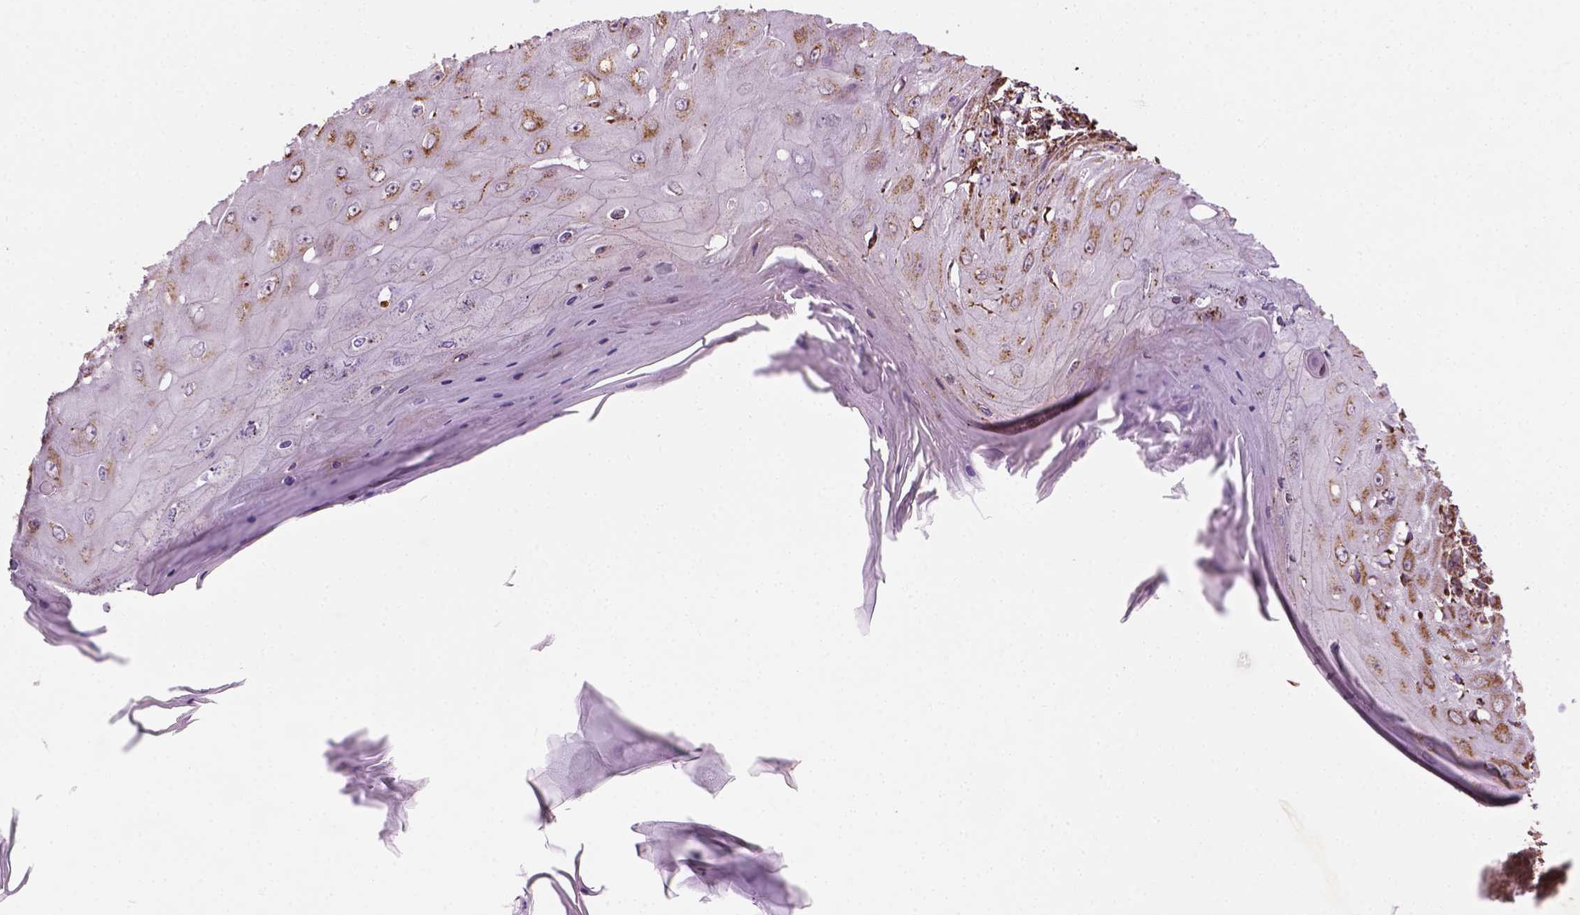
{"staining": {"intensity": "moderate", "quantity": ">75%", "location": "cytoplasmic/membranous"}, "tissue": "skin cancer", "cell_type": "Tumor cells", "image_type": "cancer", "snomed": [{"axis": "morphology", "description": "Squamous cell carcinoma, NOS"}, {"axis": "topography", "description": "Skin"}], "caption": "Moderate cytoplasmic/membranous positivity for a protein is appreciated in approximately >75% of tumor cells of skin cancer using IHC.", "gene": "HS3ST3A1", "patient": {"sex": "female", "age": 73}}